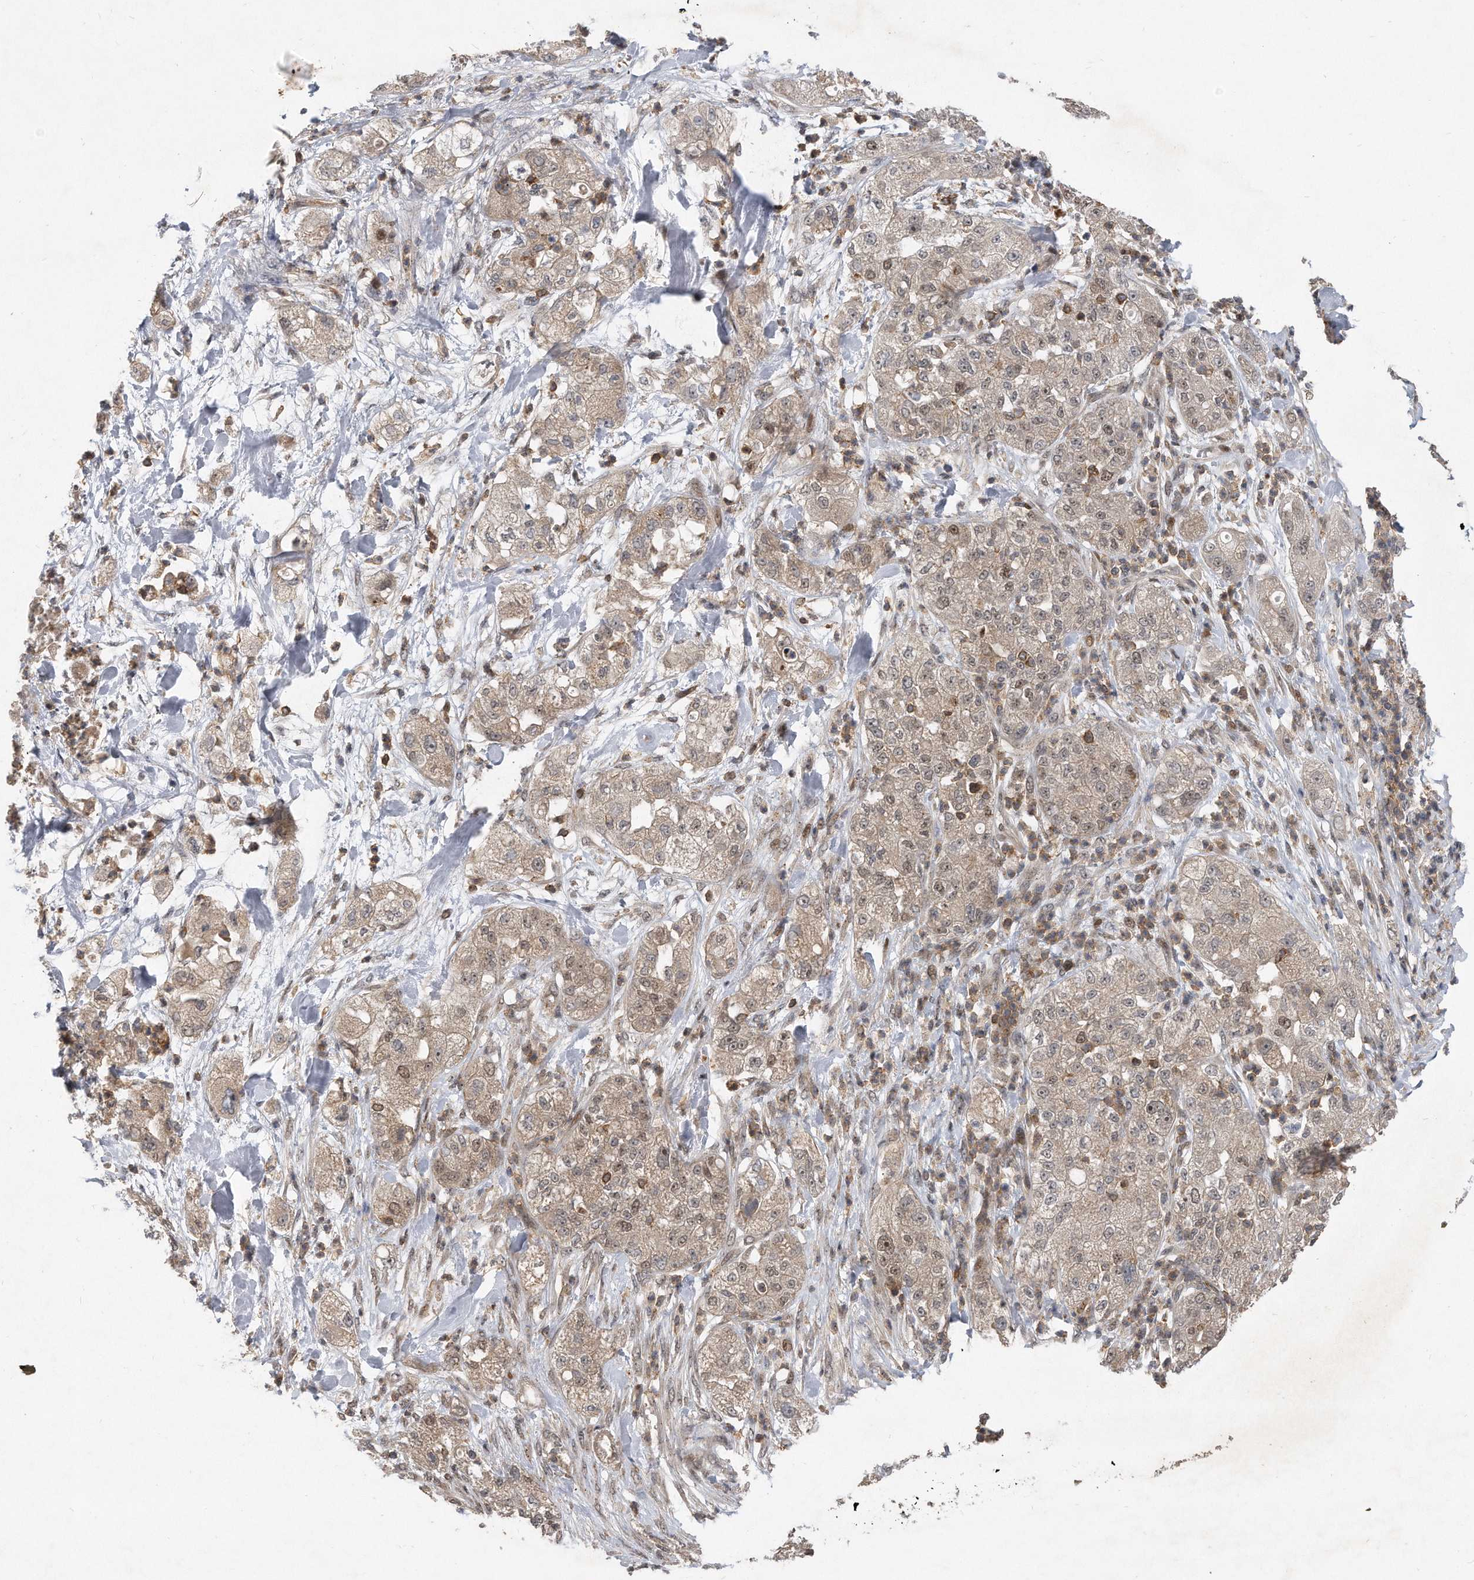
{"staining": {"intensity": "weak", "quantity": "25%-75%", "location": "cytoplasmic/membranous,nuclear"}, "tissue": "pancreatic cancer", "cell_type": "Tumor cells", "image_type": "cancer", "snomed": [{"axis": "morphology", "description": "Adenocarcinoma, NOS"}, {"axis": "topography", "description": "Pancreas"}], "caption": "Immunohistochemistry micrograph of pancreatic cancer (adenocarcinoma) stained for a protein (brown), which exhibits low levels of weak cytoplasmic/membranous and nuclear positivity in approximately 25%-75% of tumor cells.", "gene": "PGBD2", "patient": {"sex": "female", "age": 78}}